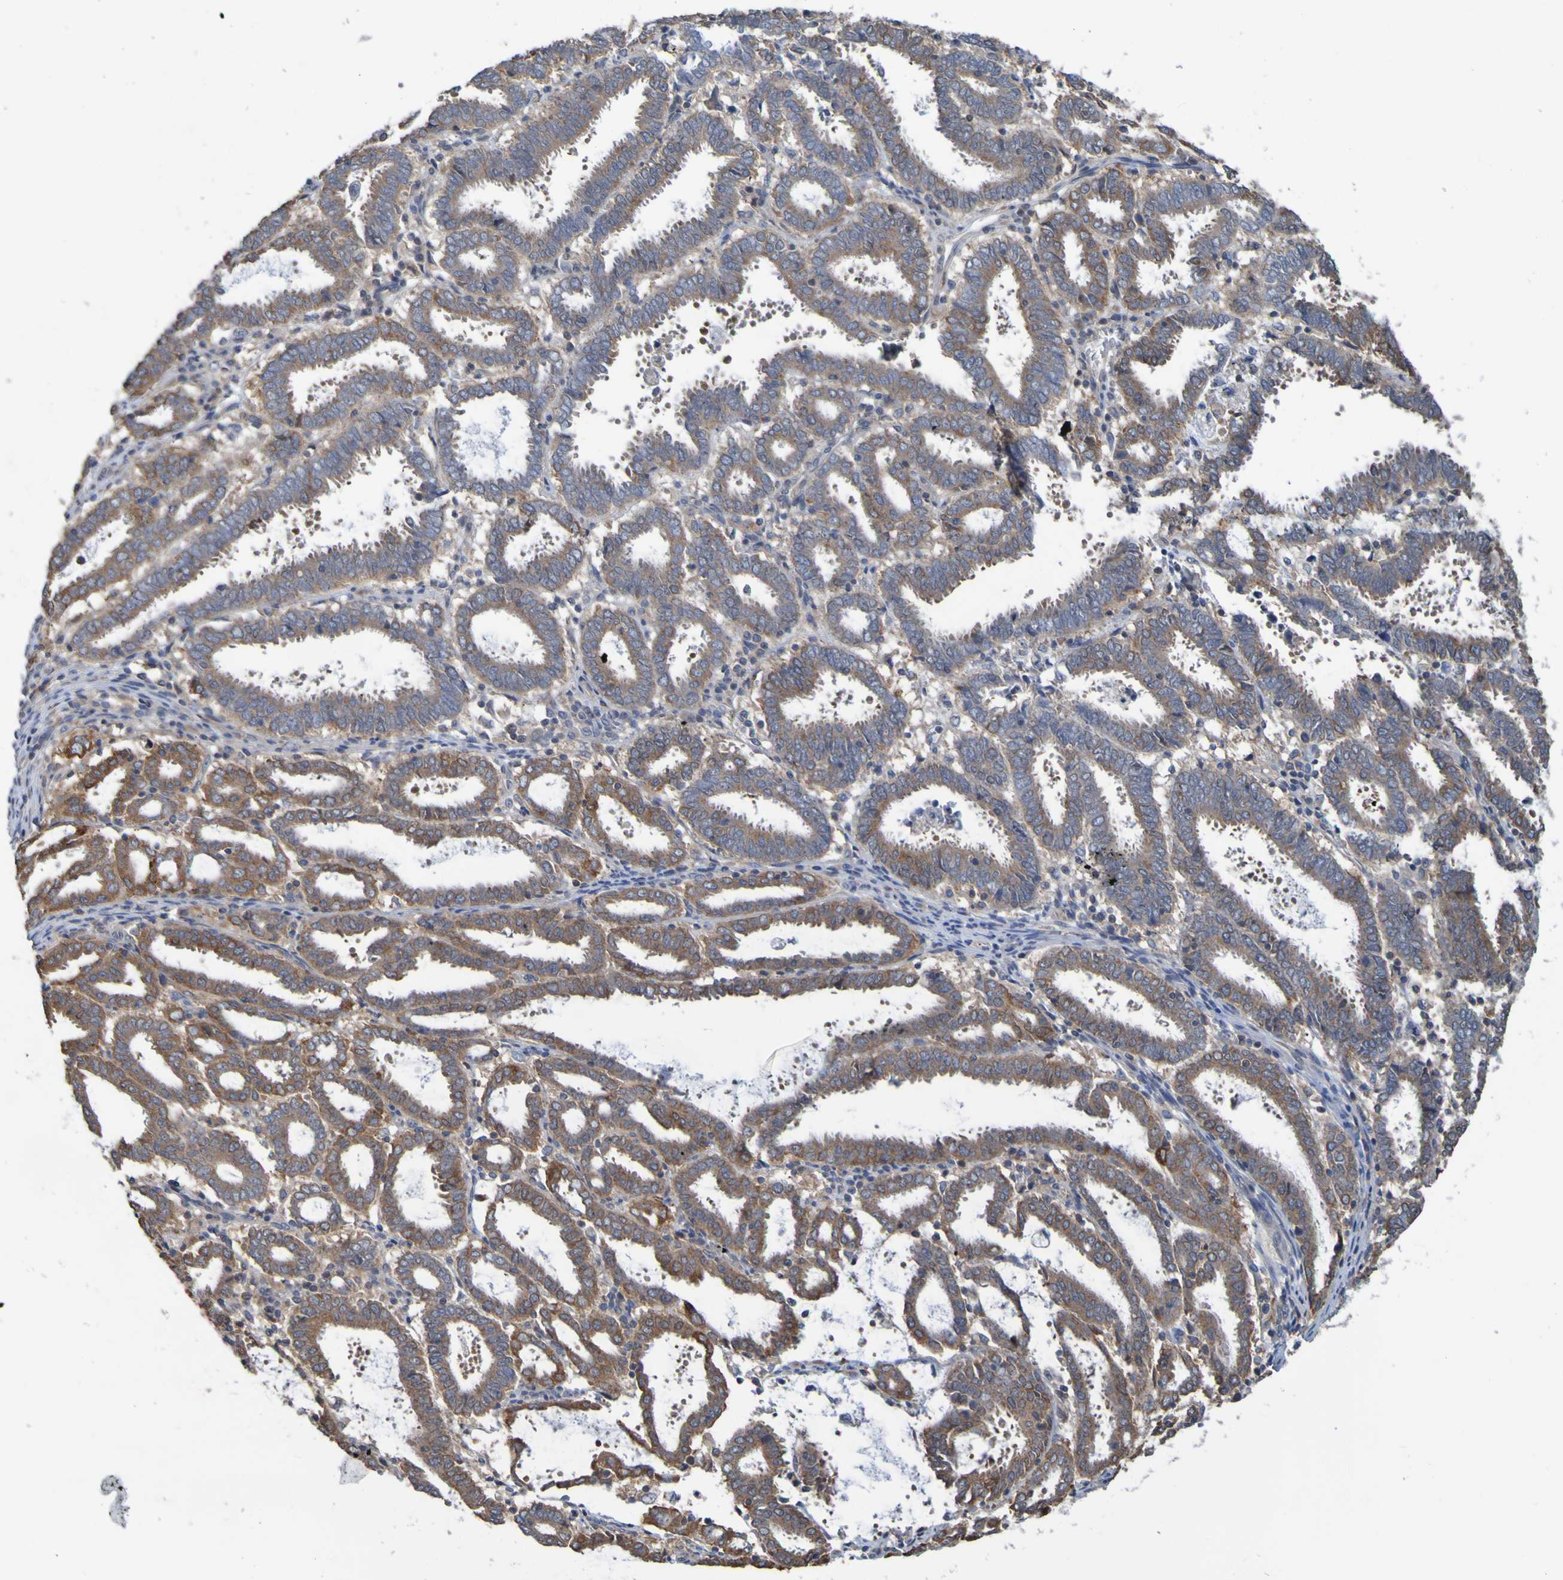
{"staining": {"intensity": "moderate", "quantity": ">75%", "location": "cytoplasmic/membranous"}, "tissue": "endometrial cancer", "cell_type": "Tumor cells", "image_type": "cancer", "snomed": [{"axis": "morphology", "description": "Adenocarcinoma, NOS"}, {"axis": "topography", "description": "Uterus"}], "caption": "This image demonstrates IHC staining of endometrial cancer, with medium moderate cytoplasmic/membranous staining in about >75% of tumor cells.", "gene": "SDK1", "patient": {"sex": "female", "age": 83}}